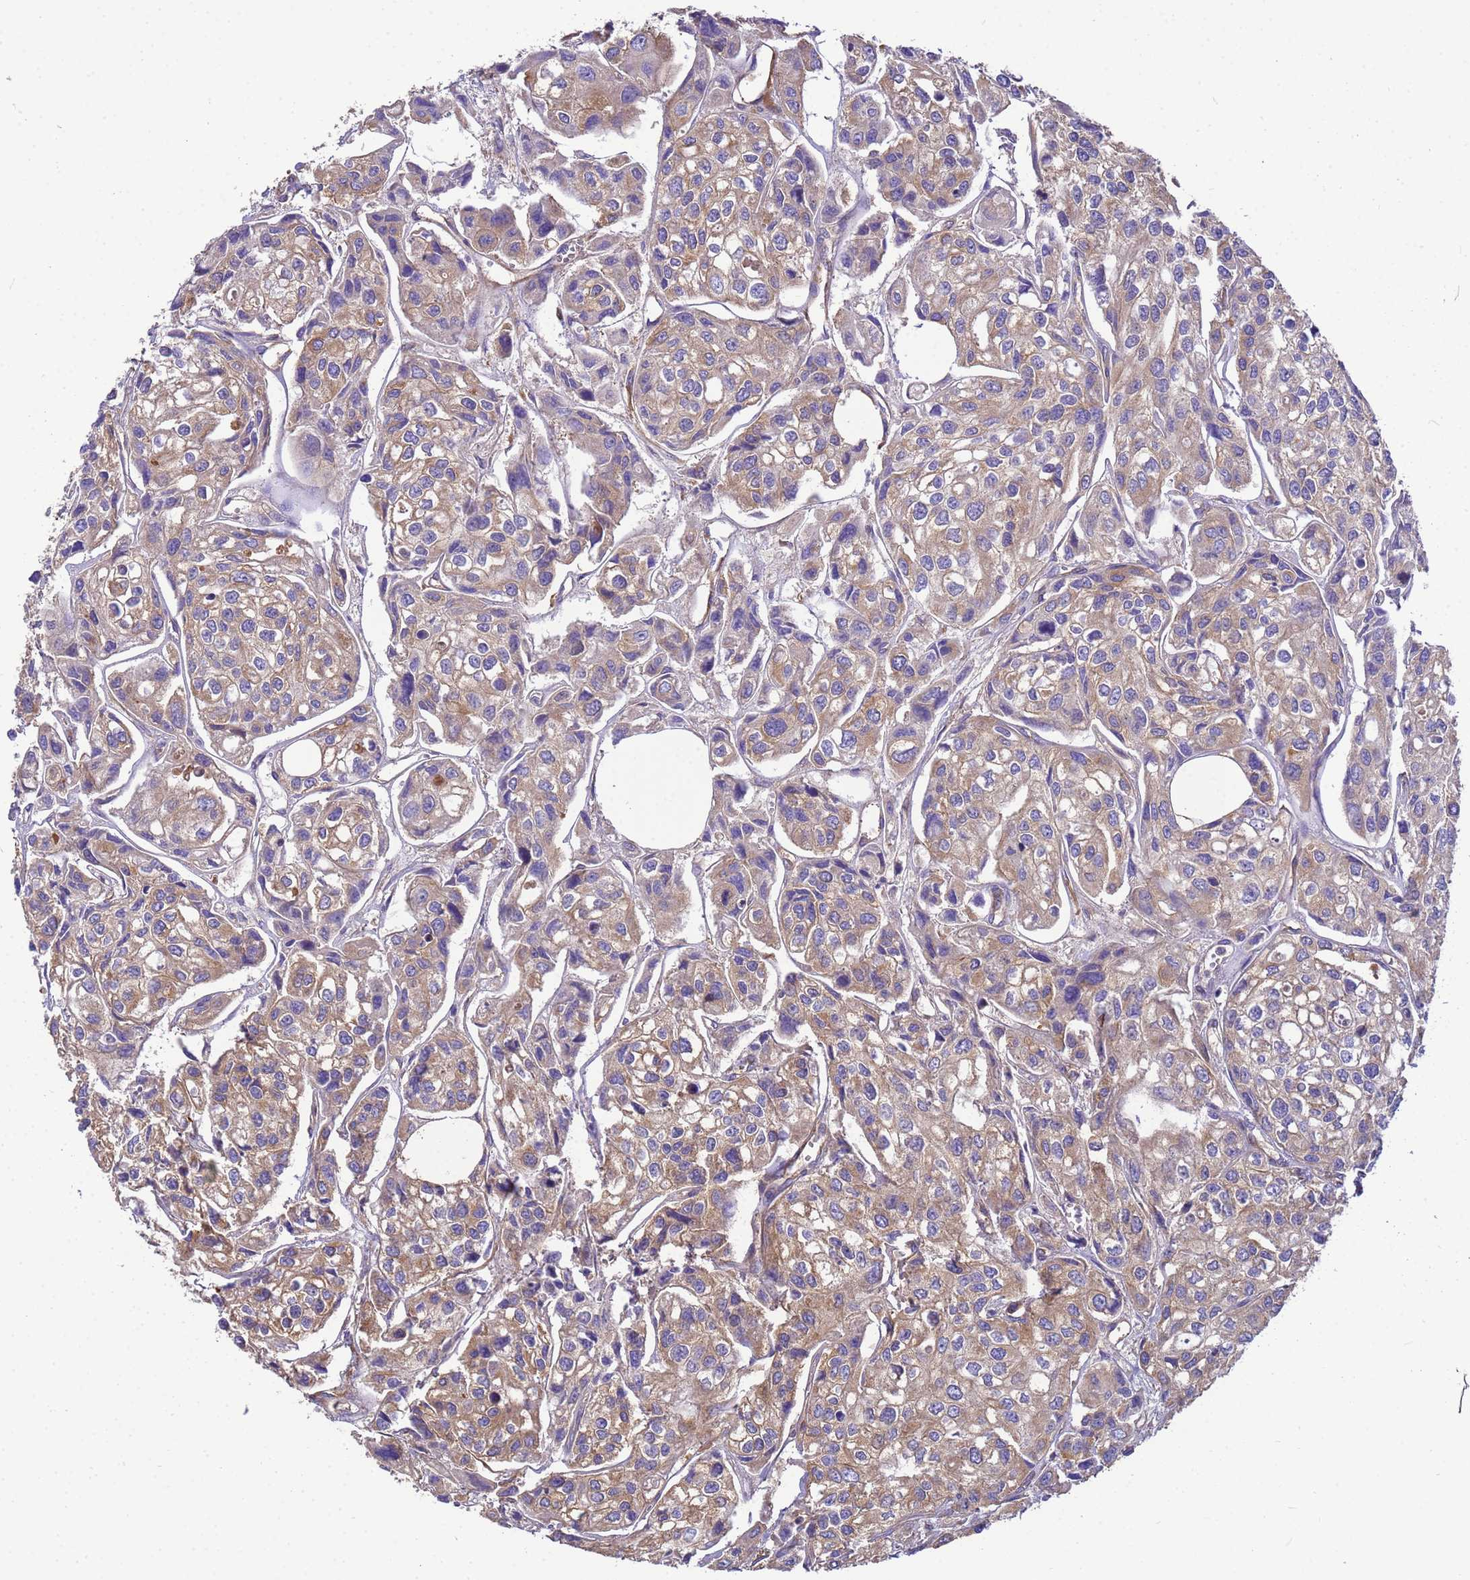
{"staining": {"intensity": "weak", "quantity": ">75%", "location": "cytoplasmic/membranous"}, "tissue": "urothelial cancer", "cell_type": "Tumor cells", "image_type": "cancer", "snomed": [{"axis": "morphology", "description": "Urothelial carcinoma, High grade"}, {"axis": "topography", "description": "Urinary bladder"}], "caption": "Urothelial cancer stained with DAB IHC demonstrates low levels of weak cytoplasmic/membranous staining in approximately >75% of tumor cells.", "gene": "TUBB1", "patient": {"sex": "male", "age": 67}}